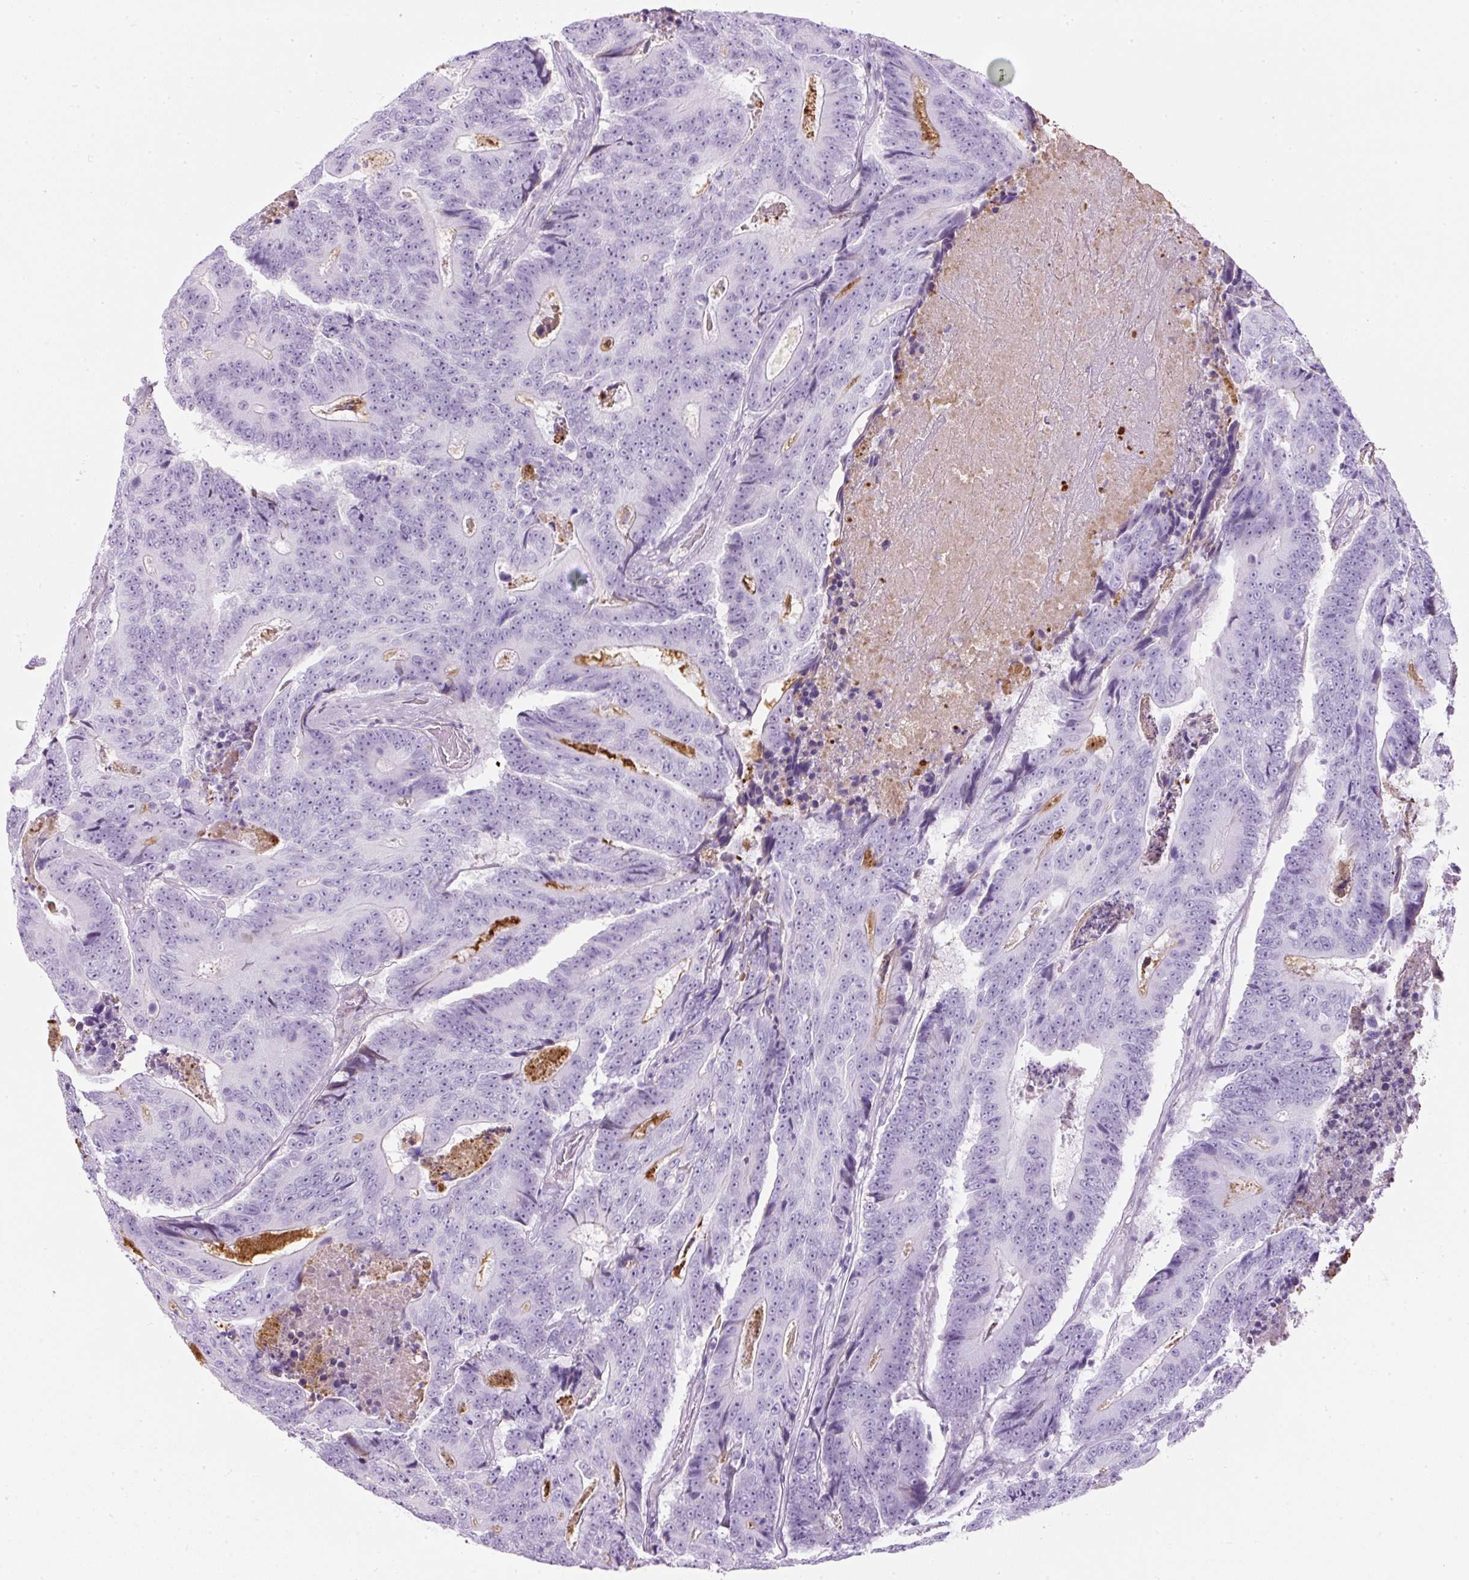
{"staining": {"intensity": "negative", "quantity": "none", "location": "none"}, "tissue": "colorectal cancer", "cell_type": "Tumor cells", "image_type": "cancer", "snomed": [{"axis": "morphology", "description": "Adenocarcinoma, NOS"}, {"axis": "topography", "description": "Colon"}], "caption": "This is an IHC photomicrograph of colorectal adenocarcinoma. There is no expression in tumor cells.", "gene": "APOA1", "patient": {"sex": "male", "age": 83}}